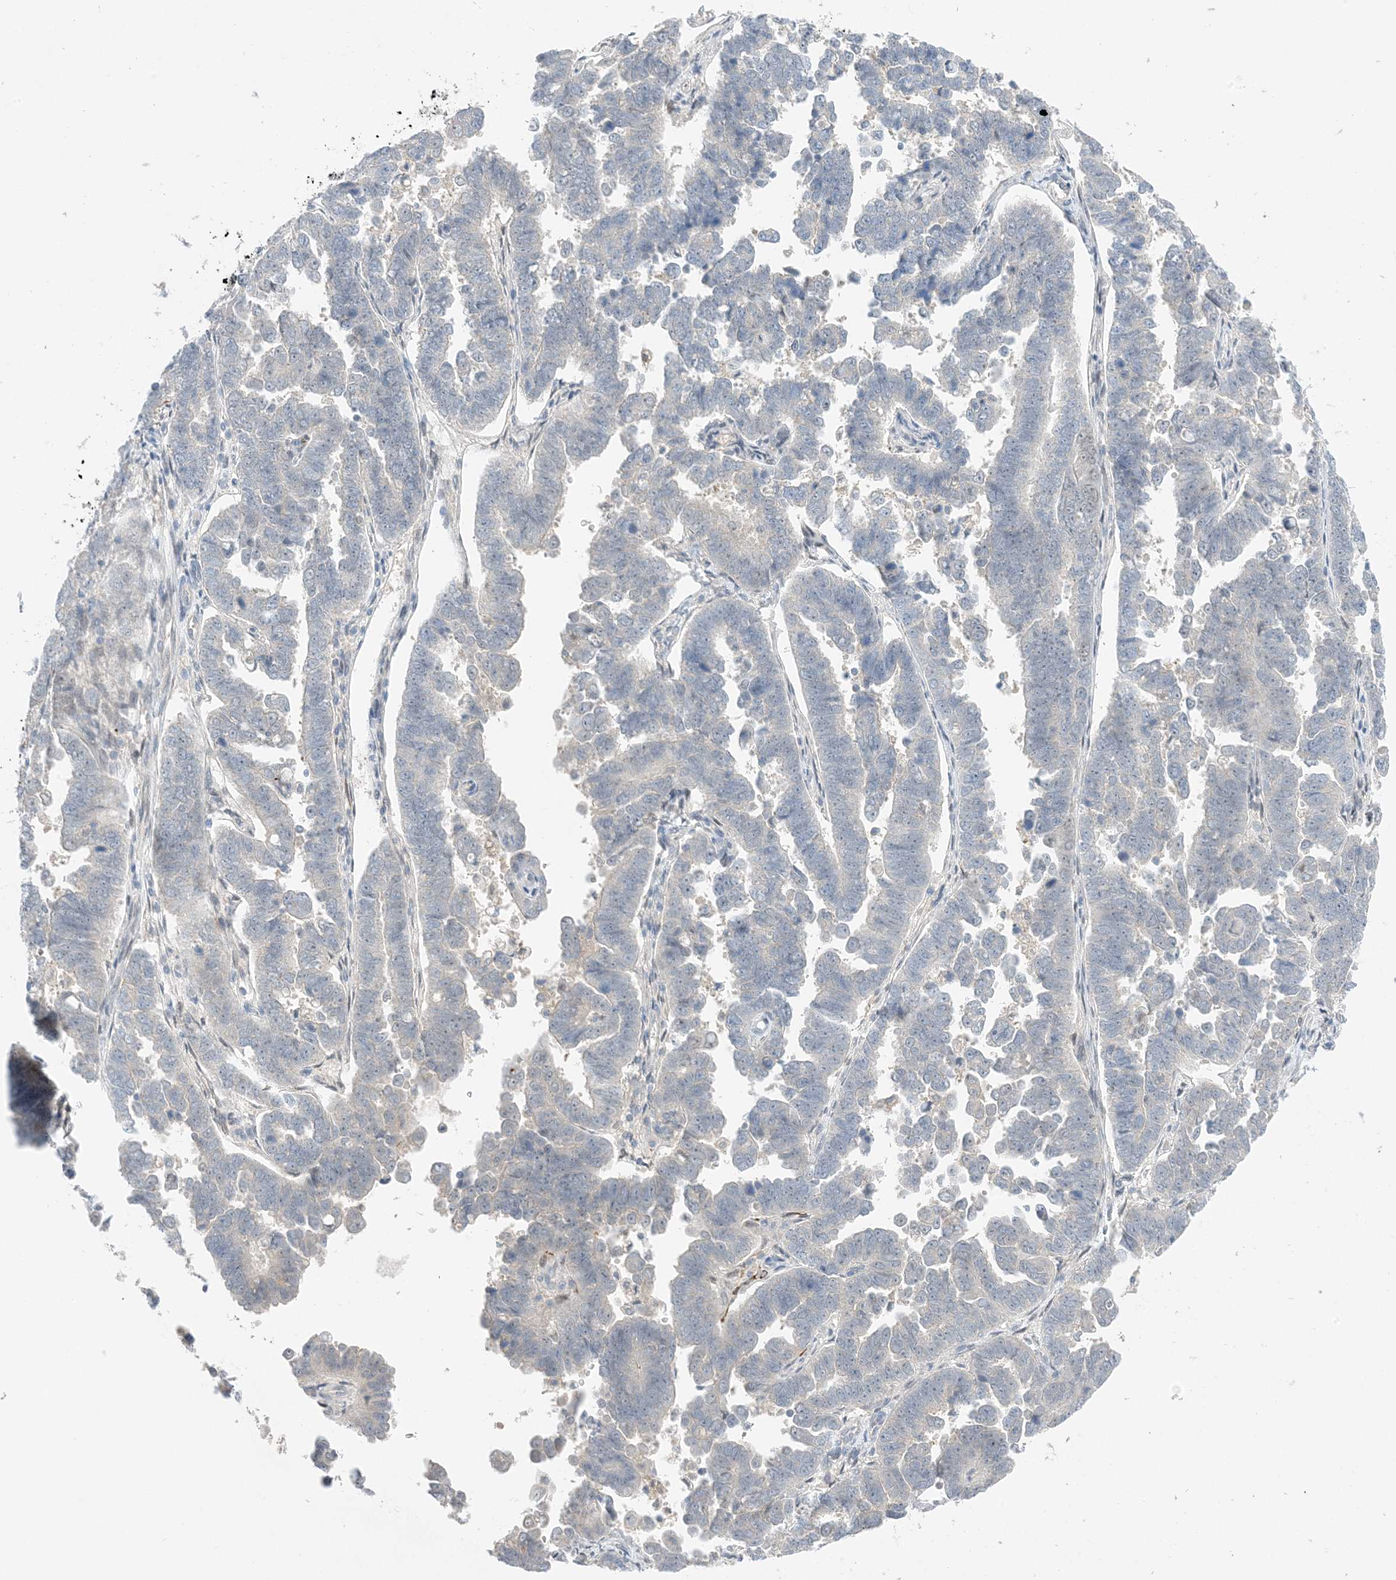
{"staining": {"intensity": "negative", "quantity": "none", "location": "none"}, "tissue": "endometrial cancer", "cell_type": "Tumor cells", "image_type": "cancer", "snomed": [{"axis": "morphology", "description": "Adenocarcinoma, NOS"}, {"axis": "topography", "description": "Endometrium"}], "caption": "A high-resolution photomicrograph shows immunohistochemistry staining of endometrial cancer (adenocarcinoma), which shows no significant expression in tumor cells. (DAB (3,3'-diaminobenzidine) IHC visualized using brightfield microscopy, high magnification).", "gene": "KIFBP", "patient": {"sex": "female", "age": 75}}